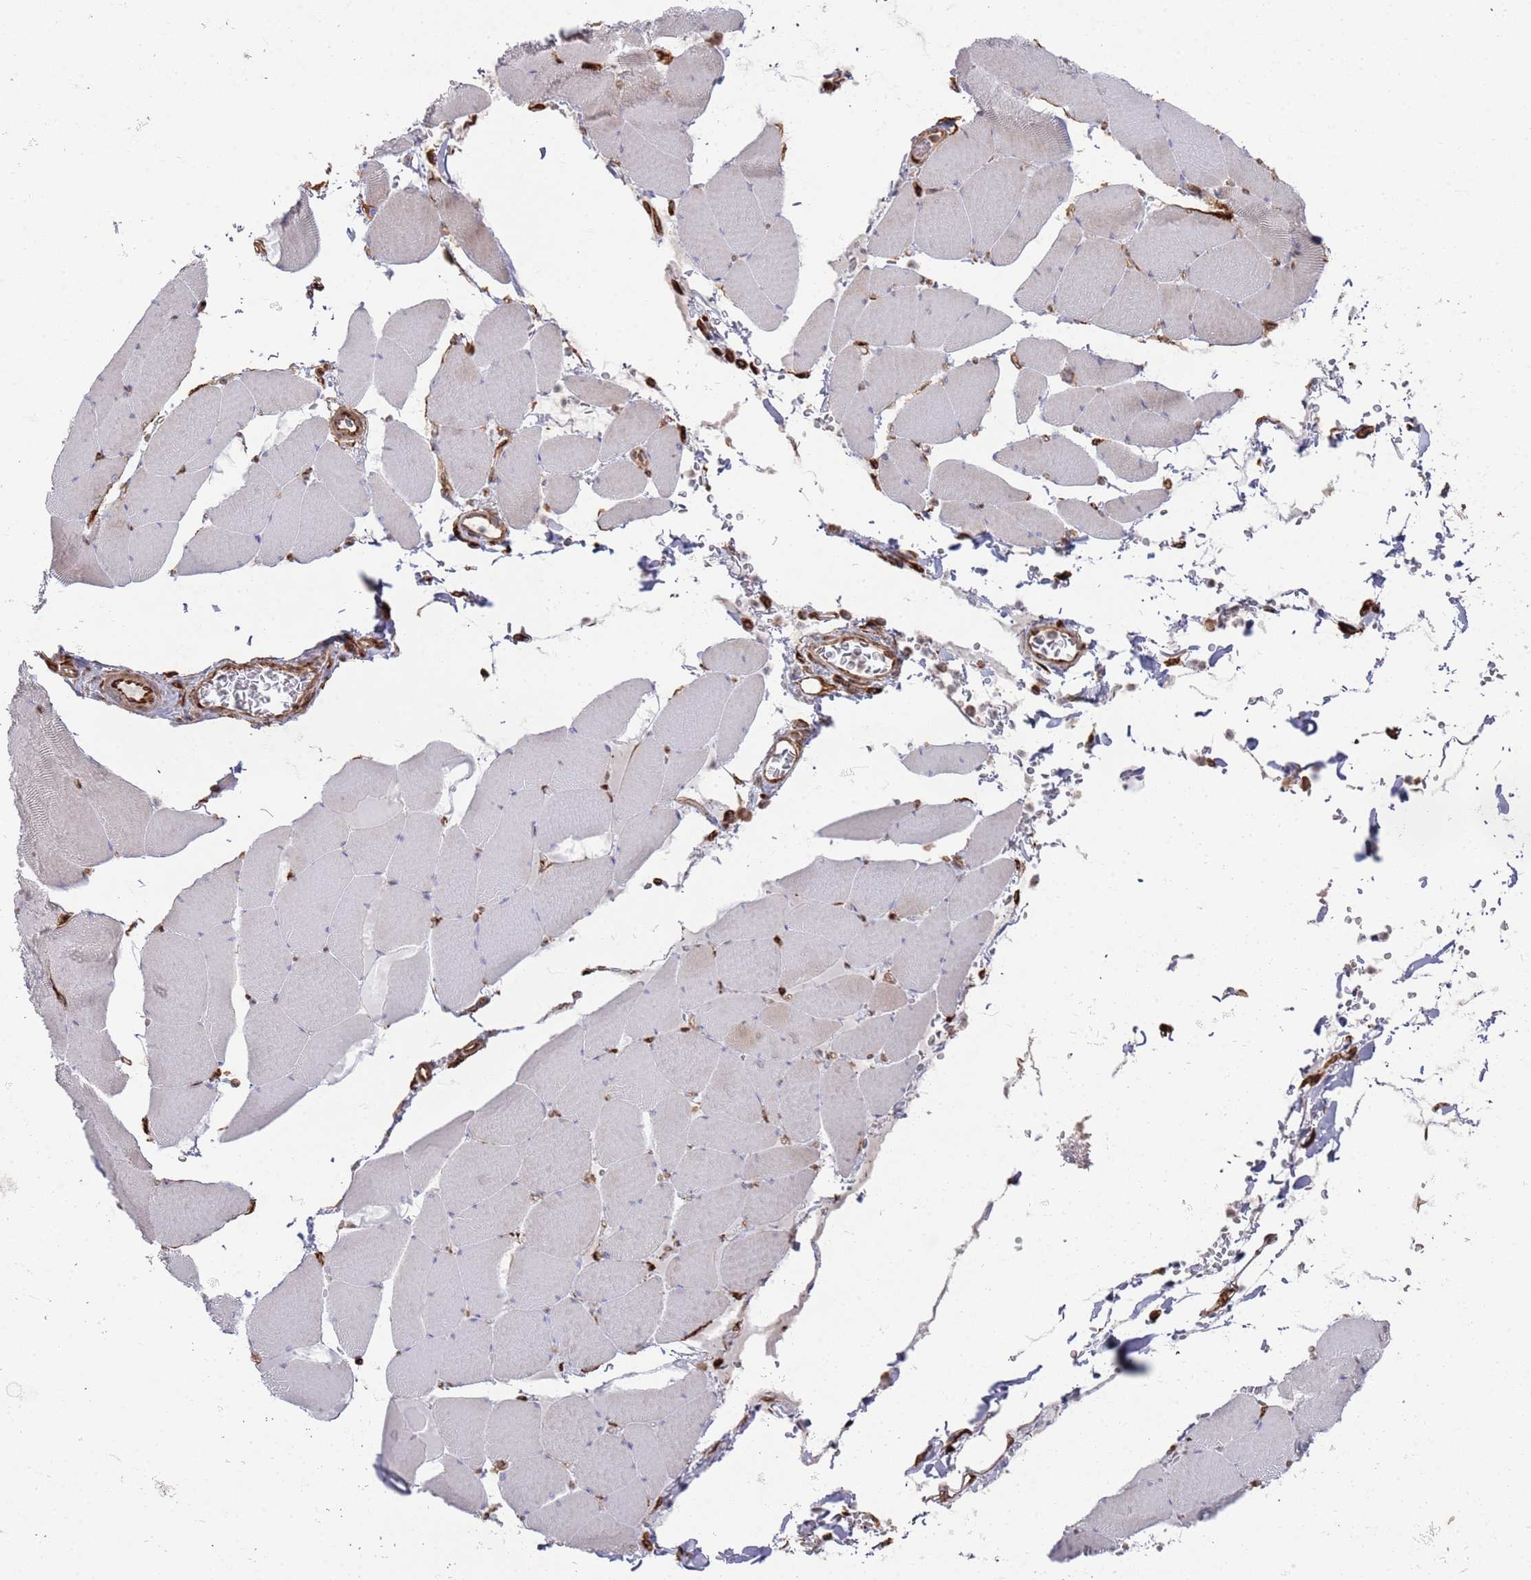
{"staining": {"intensity": "weak", "quantity": "<25%", "location": "cytoplasmic/membranous"}, "tissue": "skeletal muscle", "cell_type": "Myocytes", "image_type": "normal", "snomed": [{"axis": "morphology", "description": "Normal tissue, NOS"}, {"axis": "topography", "description": "Skeletal muscle"}, {"axis": "topography", "description": "Head-Neck"}], "caption": "An image of skeletal muscle stained for a protein demonstrates no brown staining in myocytes. (Stains: DAB (3,3'-diaminobenzidine) IHC with hematoxylin counter stain, Microscopy: brightfield microscopy at high magnification).", "gene": "PHF21A", "patient": {"sex": "male", "age": 66}}